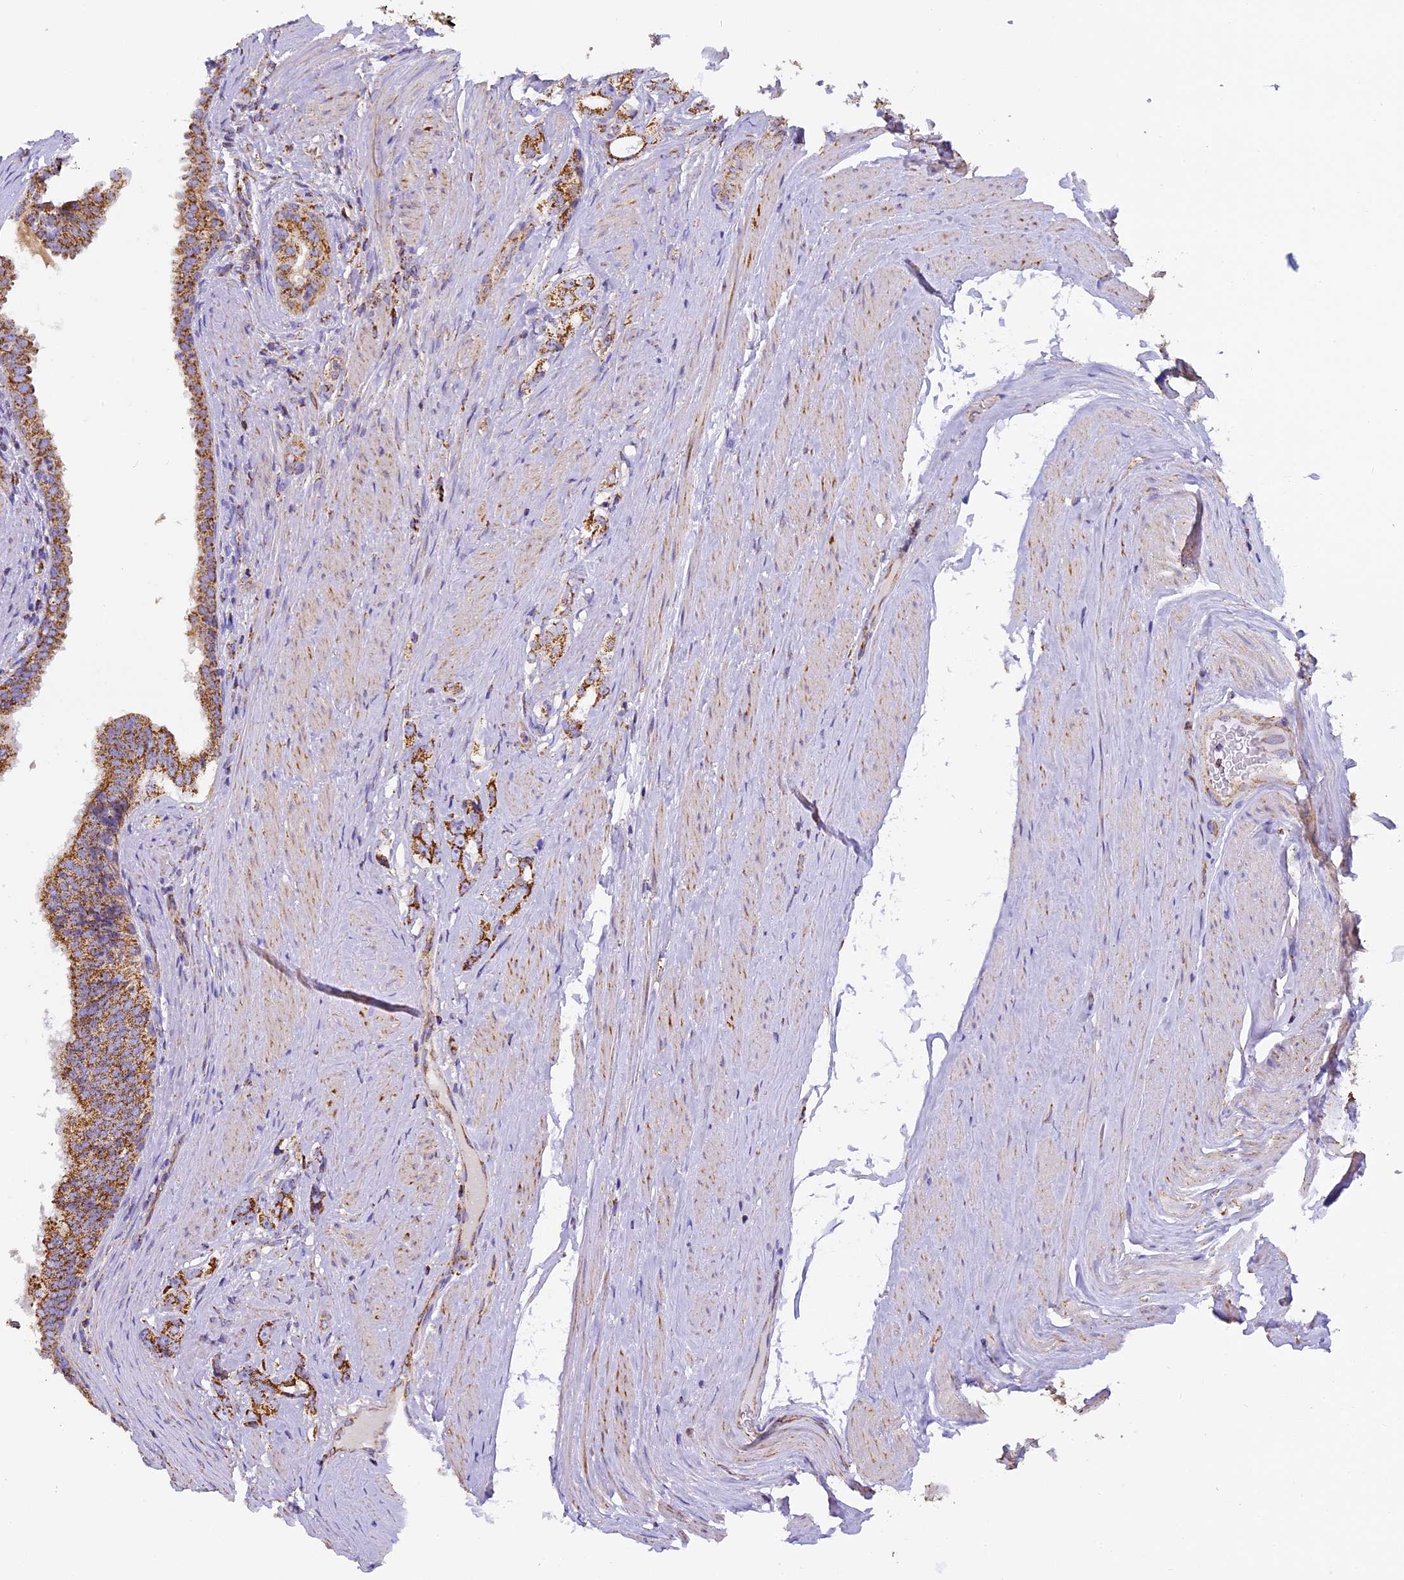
{"staining": {"intensity": "moderate", "quantity": ">75%", "location": "cytoplasmic/membranous"}, "tissue": "prostate cancer", "cell_type": "Tumor cells", "image_type": "cancer", "snomed": [{"axis": "morphology", "description": "Adenocarcinoma, High grade"}, {"axis": "topography", "description": "Prostate"}], "caption": "A brown stain shows moderate cytoplasmic/membranous staining of a protein in human high-grade adenocarcinoma (prostate) tumor cells.", "gene": "STK17A", "patient": {"sex": "male", "age": 63}}